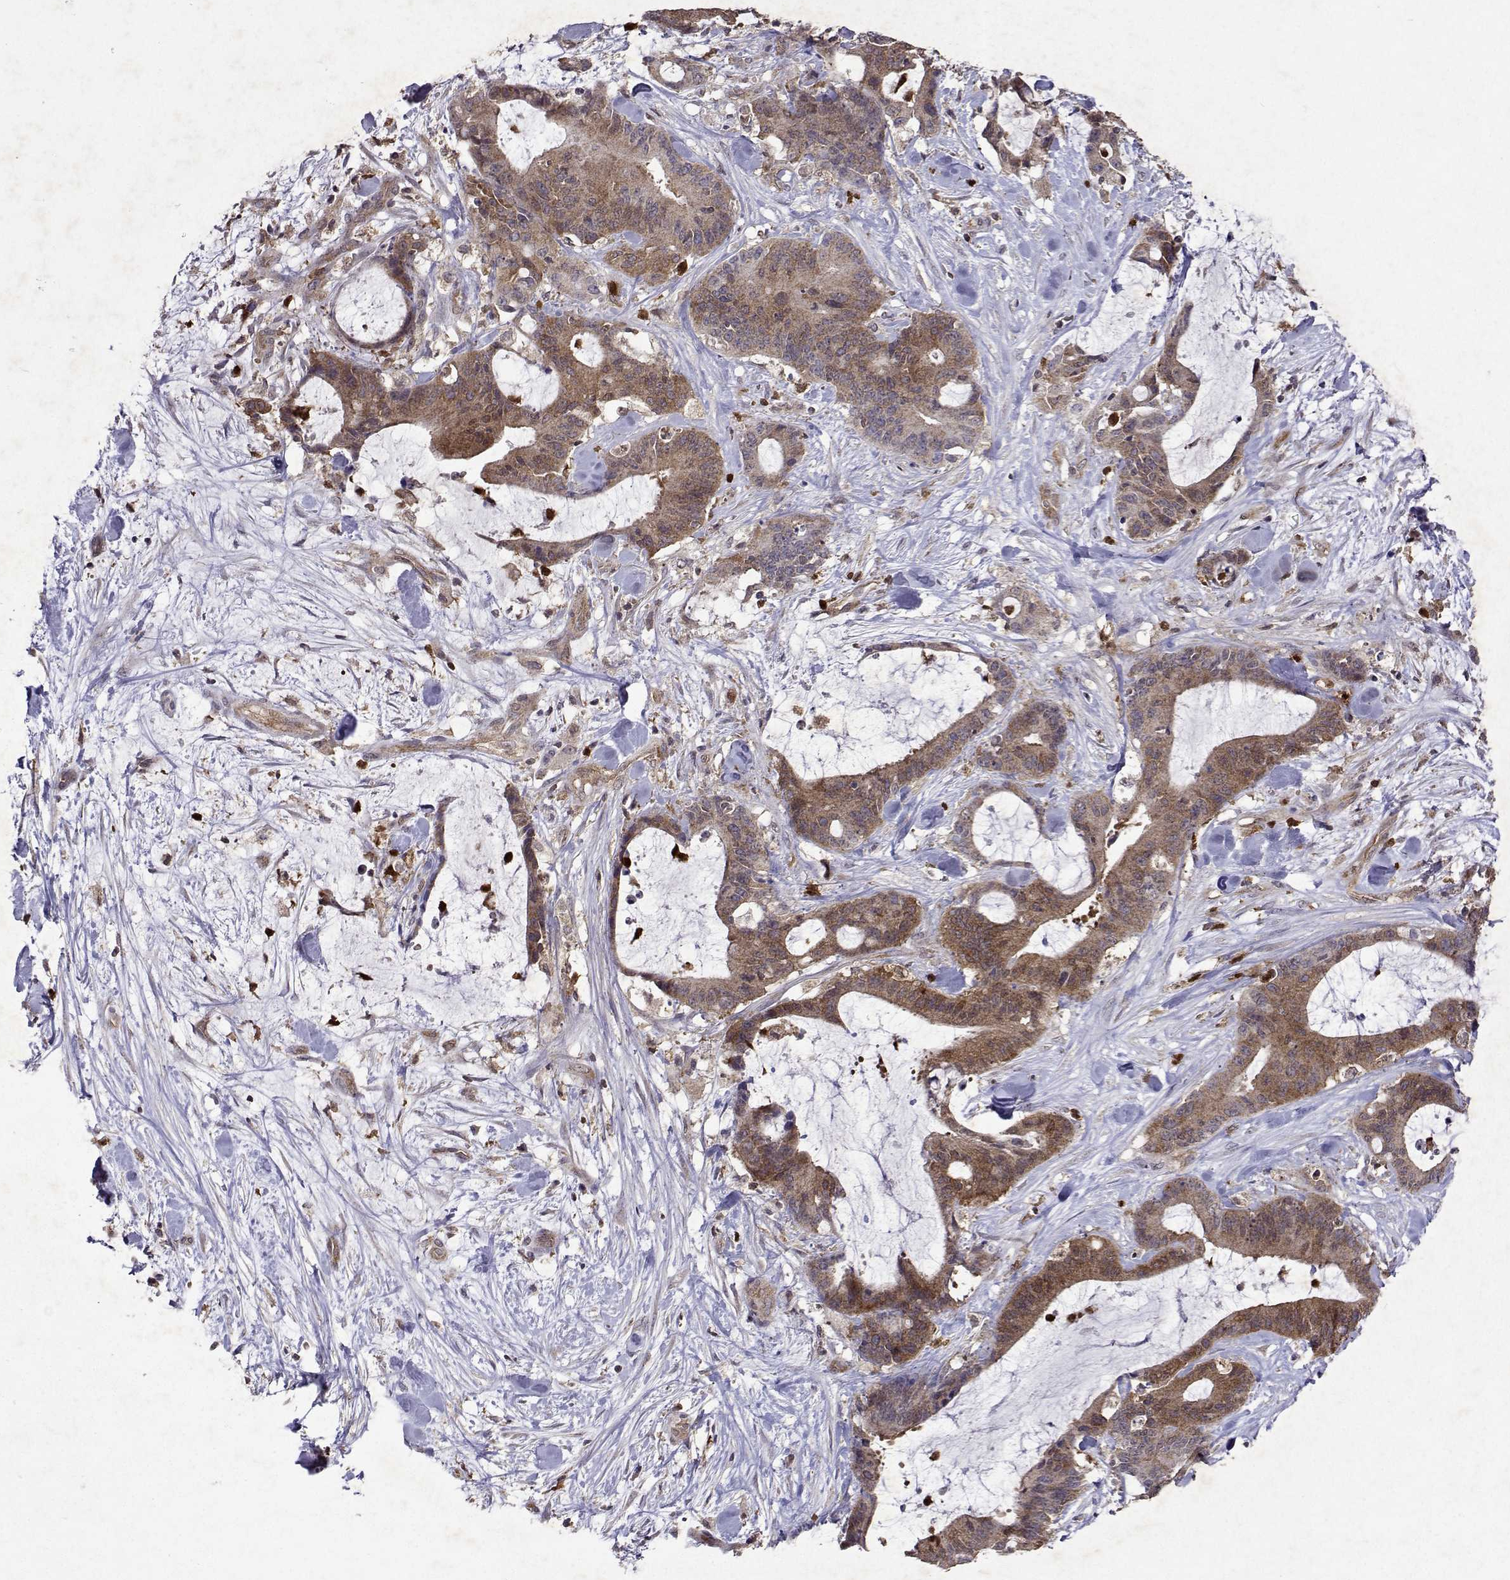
{"staining": {"intensity": "moderate", "quantity": ">75%", "location": "cytoplasmic/membranous"}, "tissue": "liver cancer", "cell_type": "Tumor cells", "image_type": "cancer", "snomed": [{"axis": "morphology", "description": "Cholangiocarcinoma"}, {"axis": "topography", "description": "Liver"}], "caption": "Brown immunohistochemical staining in cholangiocarcinoma (liver) demonstrates moderate cytoplasmic/membranous expression in approximately >75% of tumor cells. (brown staining indicates protein expression, while blue staining denotes nuclei).", "gene": "APAF1", "patient": {"sex": "female", "age": 73}}